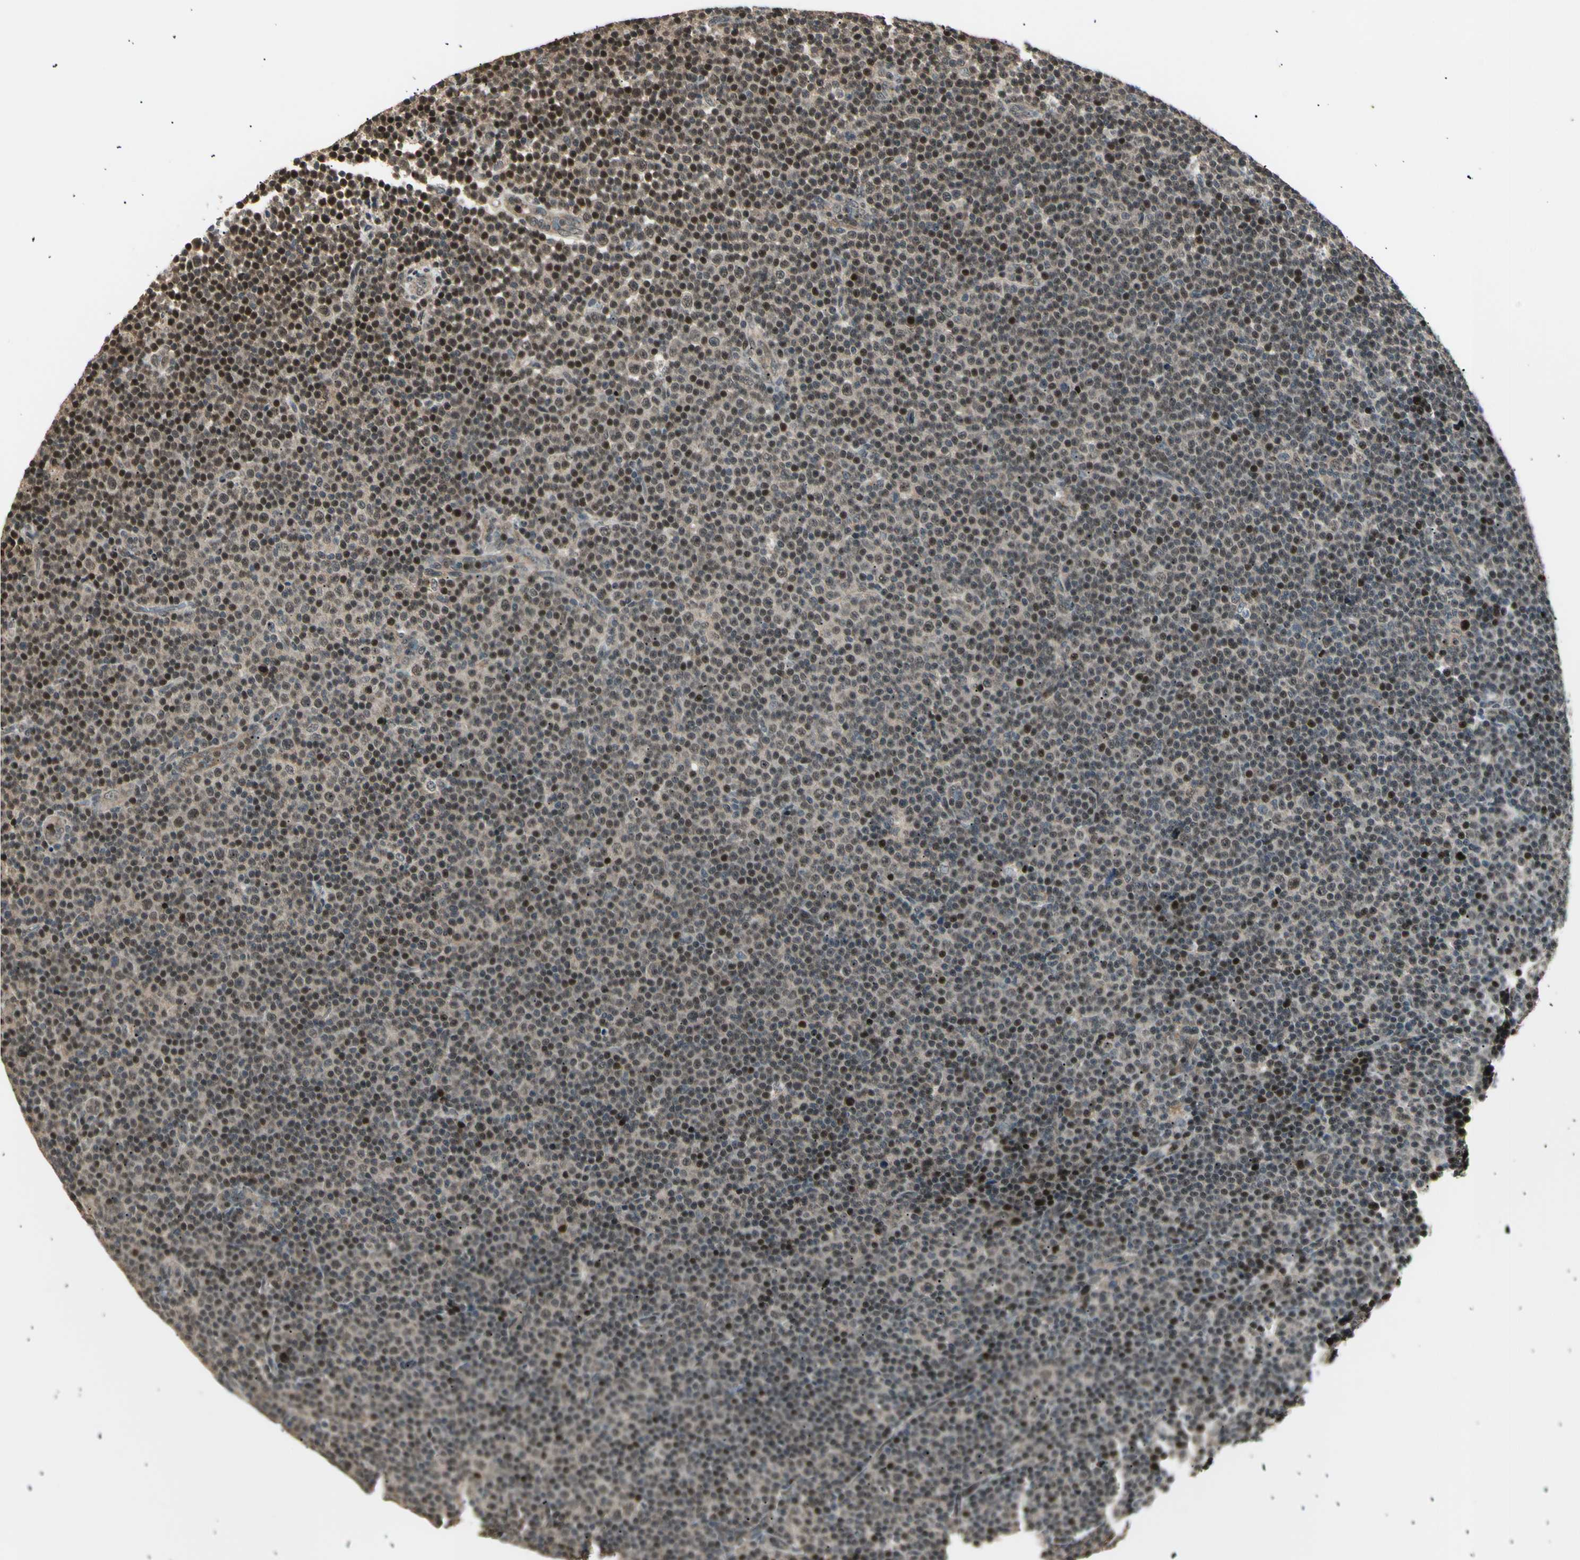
{"staining": {"intensity": "moderate", "quantity": ">75%", "location": "cytoplasmic/membranous,nuclear"}, "tissue": "lymphoma", "cell_type": "Tumor cells", "image_type": "cancer", "snomed": [{"axis": "morphology", "description": "Malignant lymphoma, non-Hodgkin's type, Low grade"}, {"axis": "topography", "description": "Lymph node"}], "caption": "A photomicrograph showing moderate cytoplasmic/membranous and nuclear staining in approximately >75% of tumor cells in lymphoma, as visualized by brown immunohistochemical staining.", "gene": "NUAK2", "patient": {"sex": "female", "age": 67}}